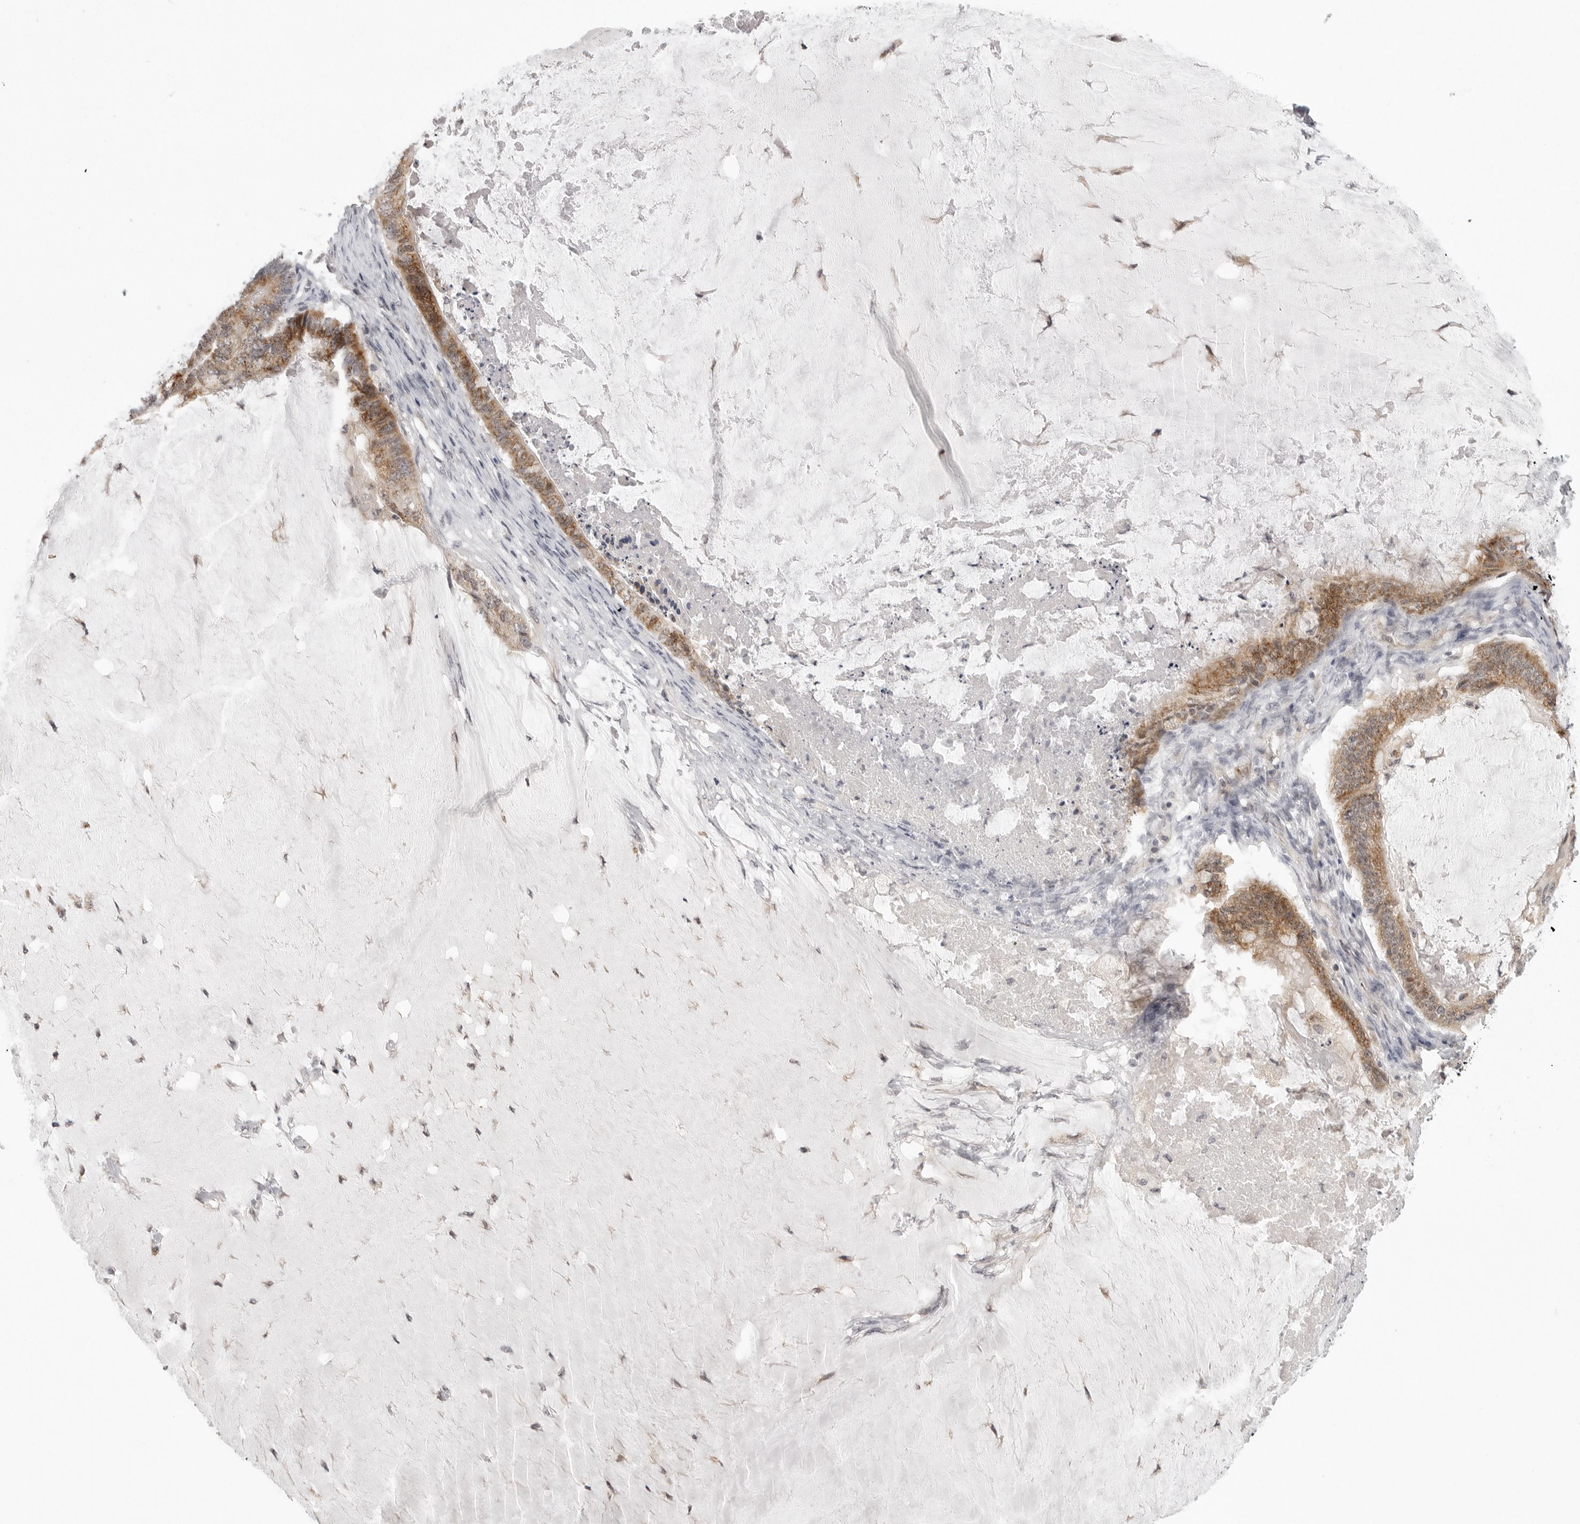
{"staining": {"intensity": "moderate", "quantity": ">75%", "location": "cytoplasmic/membranous"}, "tissue": "ovarian cancer", "cell_type": "Tumor cells", "image_type": "cancer", "snomed": [{"axis": "morphology", "description": "Cystadenocarcinoma, mucinous, NOS"}, {"axis": "topography", "description": "Ovary"}], "caption": "Immunohistochemical staining of human ovarian cancer (mucinous cystadenocarcinoma) exhibits medium levels of moderate cytoplasmic/membranous protein expression in about >75% of tumor cells. The staining was performed using DAB (3,3'-diaminobenzidine), with brown indicating positive protein expression. Nuclei are stained blue with hematoxylin.", "gene": "TUT4", "patient": {"sex": "female", "age": 61}}